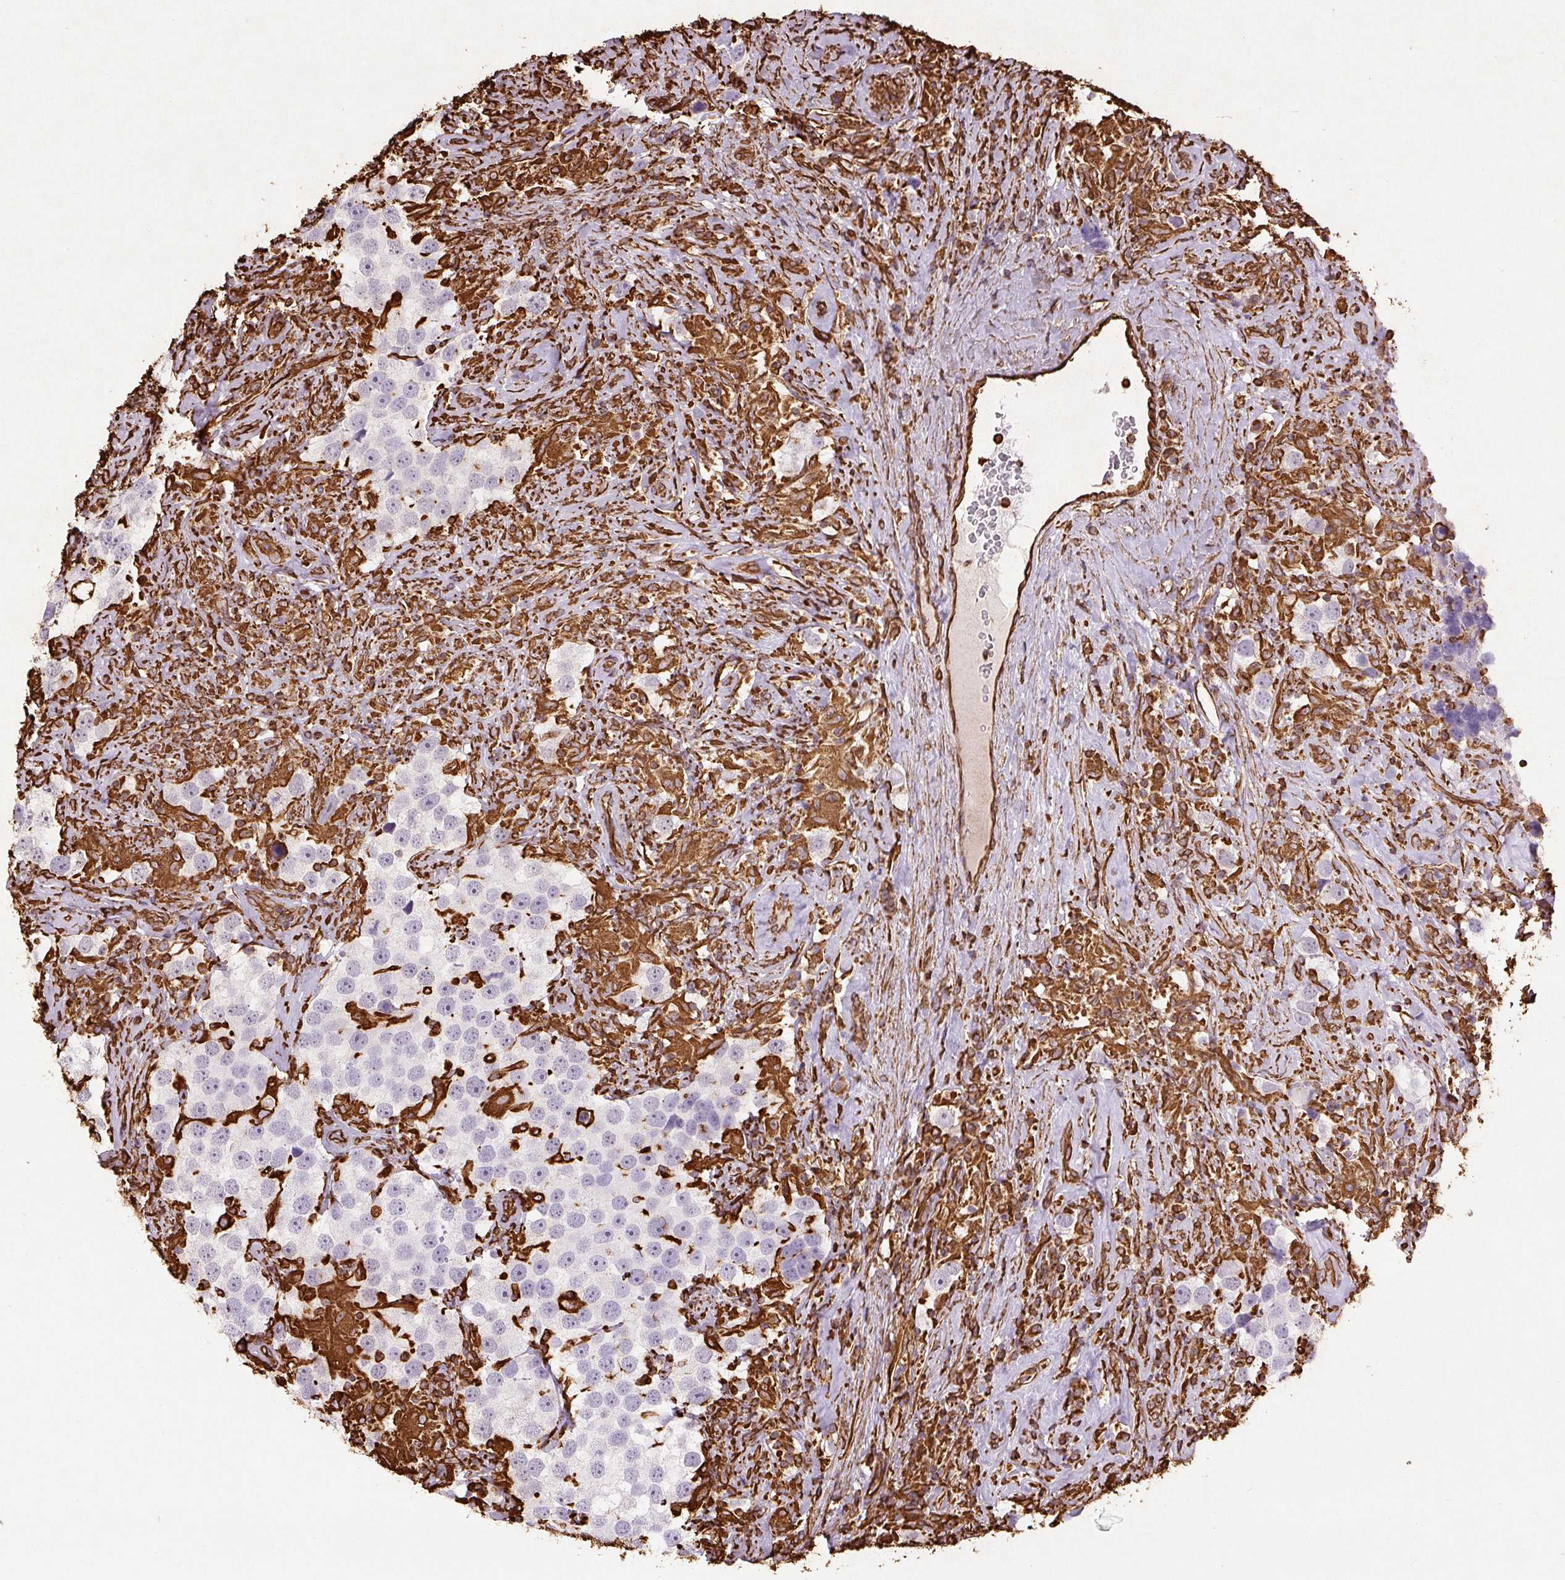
{"staining": {"intensity": "negative", "quantity": "none", "location": "none"}, "tissue": "testis cancer", "cell_type": "Tumor cells", "image_type": "cancer", "snomed": [{"axis": "morphology", "description": "Seminoma, NOS"}, {"axis": "topography", "description": "Testis"}], "caption": "There is no significant expression in tumor cells of testis seminoma.", "gene": "VIM", "patient": {"sex": "male", "age": 49}}